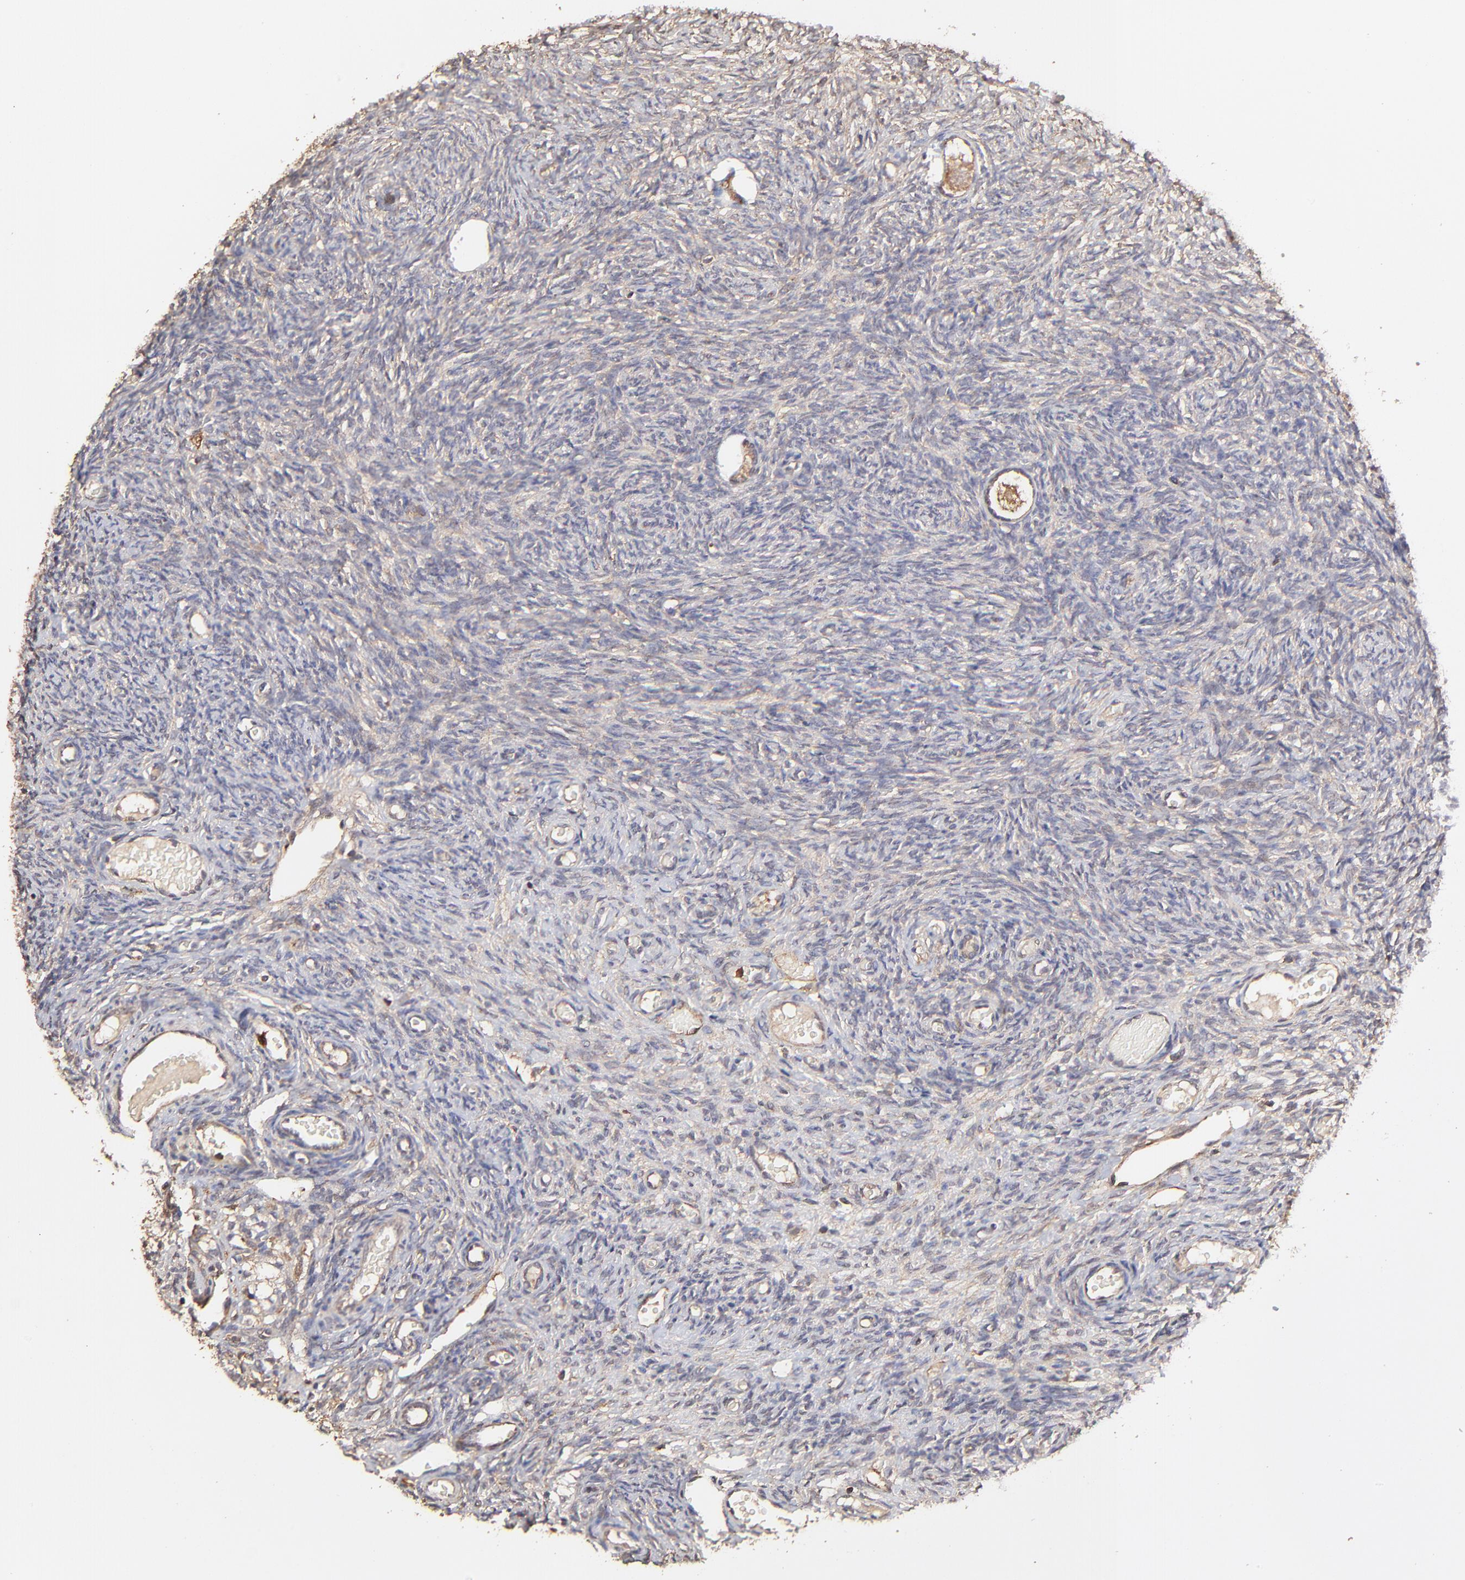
{"staining": {"intensity": "moderate", "quantity": ">75%", "location": "cytoplasmic/membranous"}, "tissue": "ovary", "cell_type": "Follicle cells", "image_type": "normal", "snomed": [{"axis": "morphology", "description": "Normal tissue, NOS"}, {"axis": "topography", "description": "Ovary"}], "caption": "Unremarkable ovary reveals moderate cytoplasmic/membranous expression in about >75% of follicle cells Nuclei are stained in blue..", "gene": "STON2", "patient": {"sex": "female", "age": 35}}